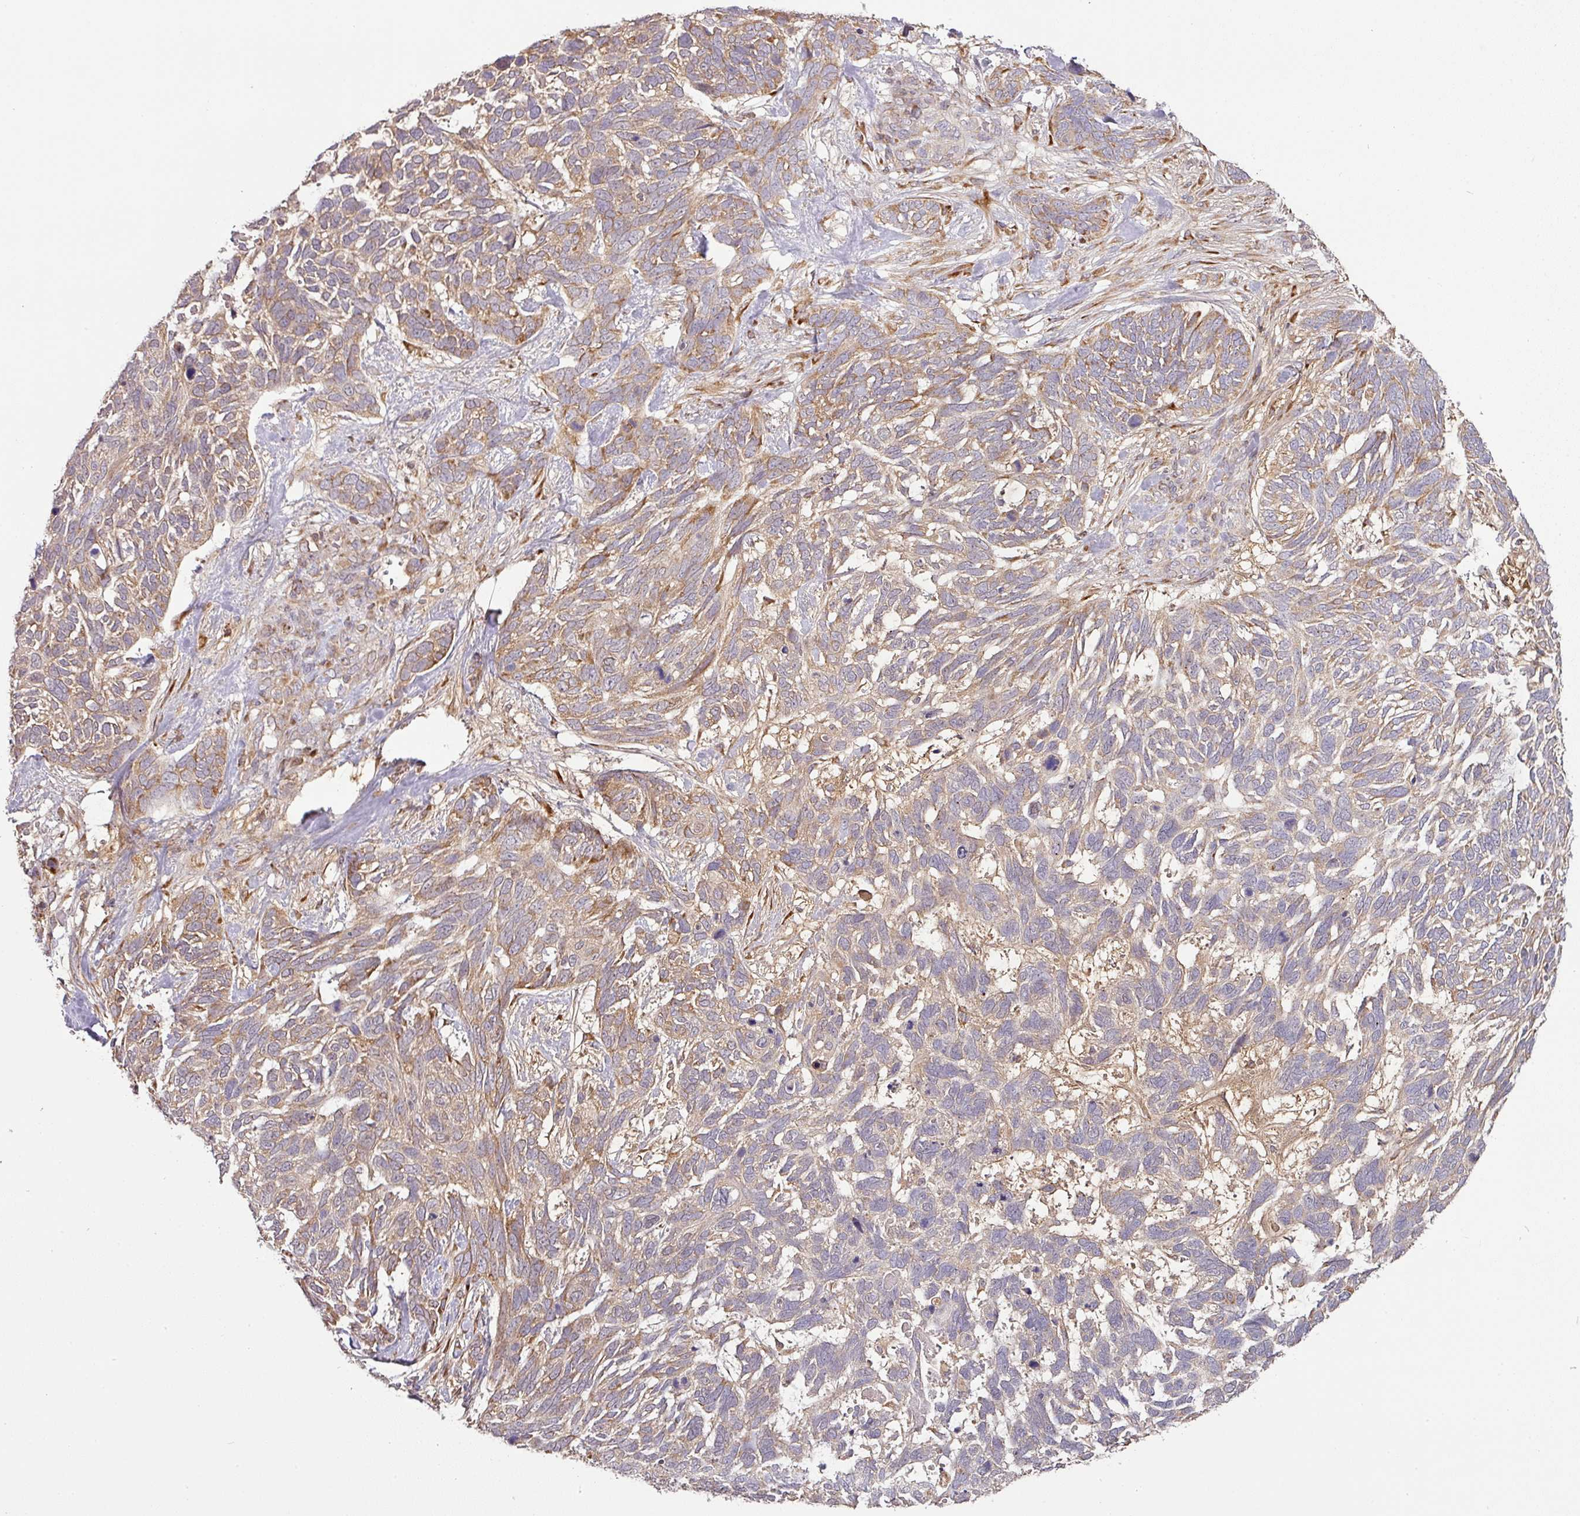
{"staining": {"intensity": "moderate", "quantity": "25%-75%", "location": "cytoplasmic/membranous"}, "tissue": "skin cancer", "cell_type": "Tumor cells", "image_type": "cancer", "snomed": [{"axis": "morphology", "description": "Basal cell carcinoma"}, {"axis": "topography", "description": "Skin"}], "caption": "Immunohistochemistry of skin cancer reveals medium levels of moderate cytoplasmic/membranous expression in about 25%-75% of tumor cells.", "gene": "GALP", "patient": {"sex": "male", "age": 88}}